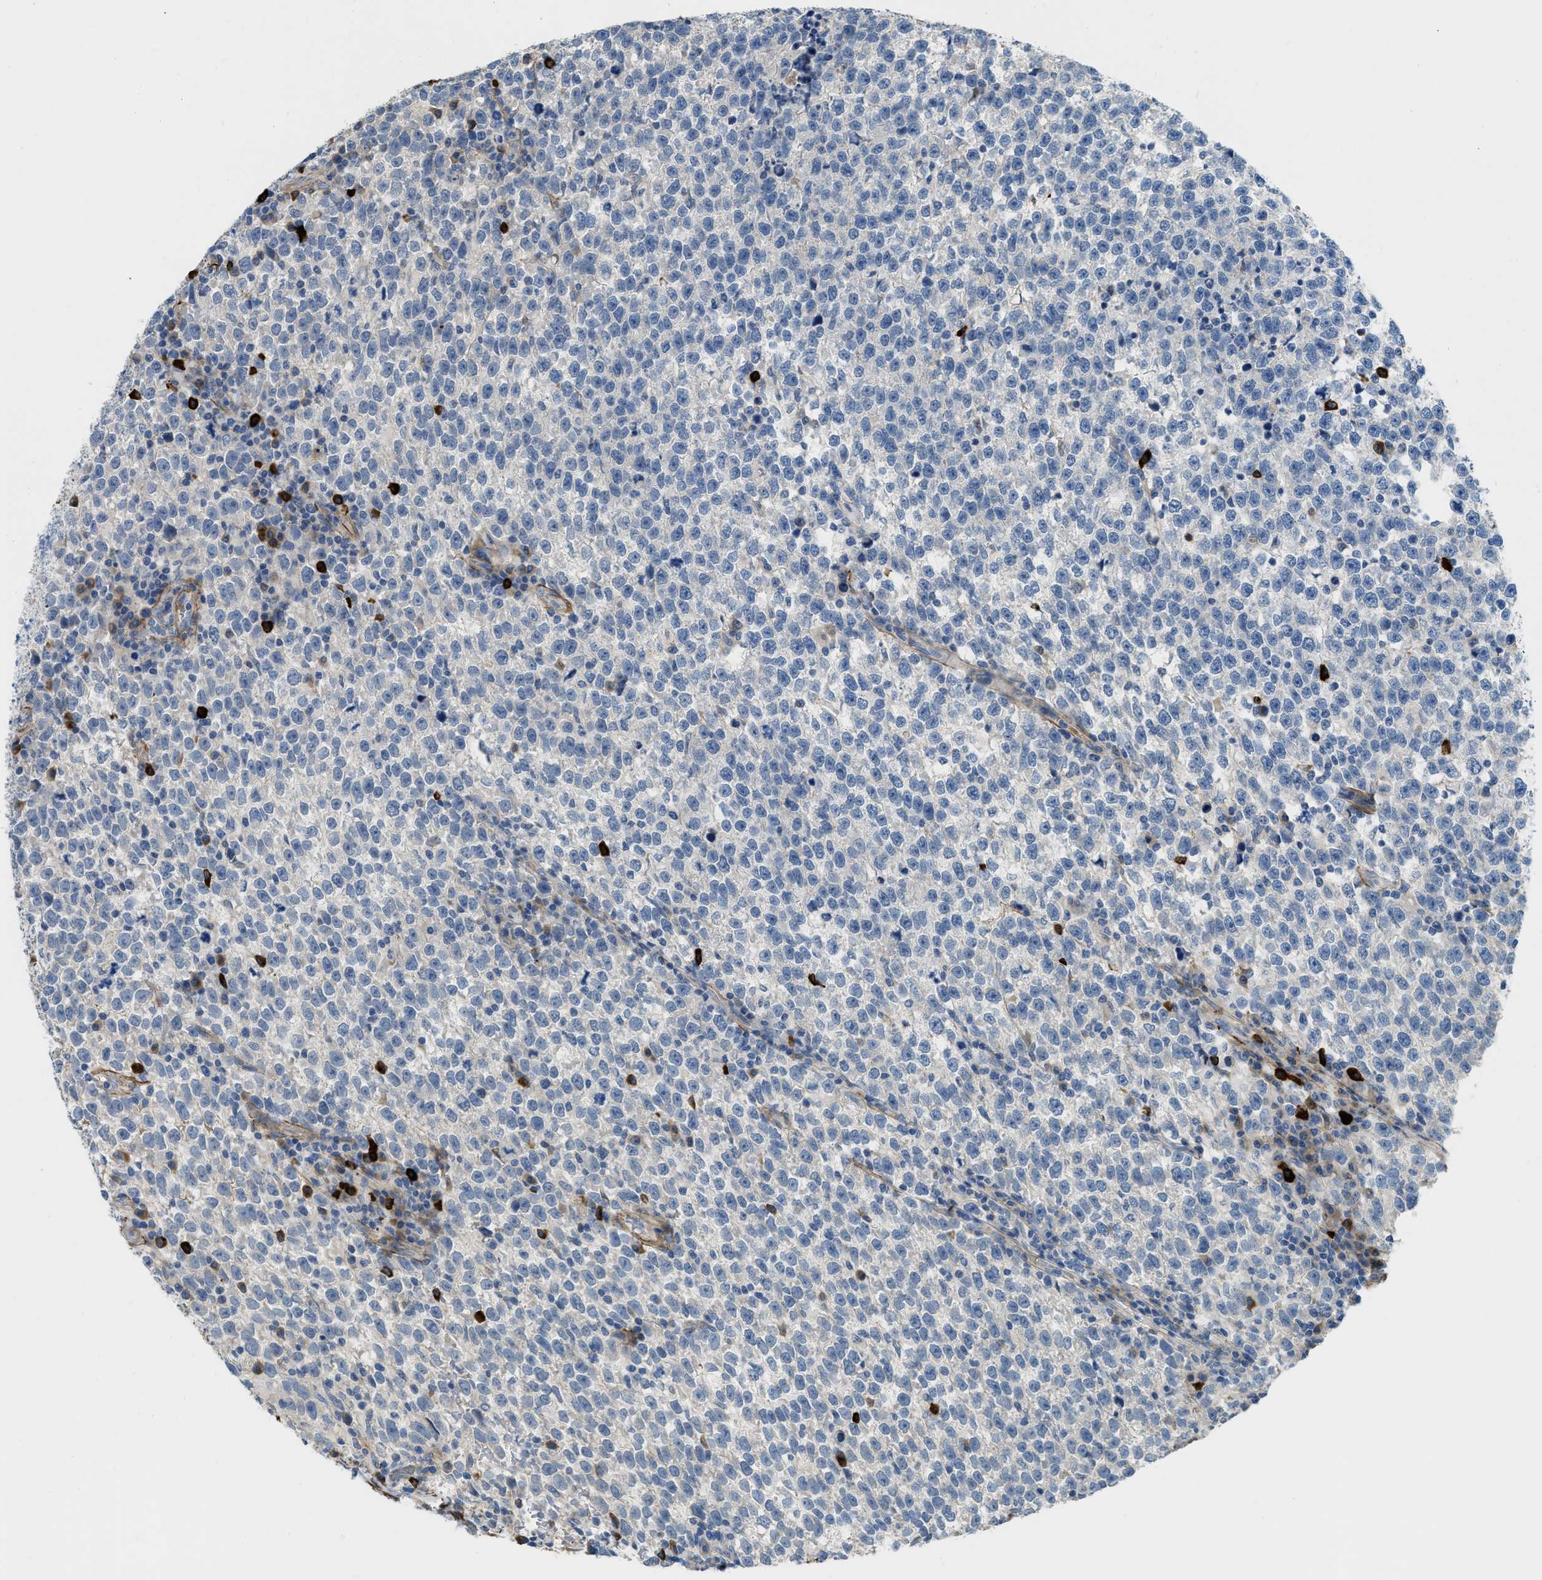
{"staining": {"intensity": "negative", "quantity": "none", "location": "none"}, "tissue": "testis cancer", "cell_type": "Tumor cells", "image_type": "cancer", "snomed": [{"axis": "morphology", "description": "Normal tissue, NOS"}, {"axis": "morphology", "description": "Seminoma, NOS"}, {"axis": "topography", "description": "Testis"}], "caption": "There is no significant staining in tumor cells of testis cancer.", "gene": "BMPR1A", "patient": {"sex": "male", "age": 43}}